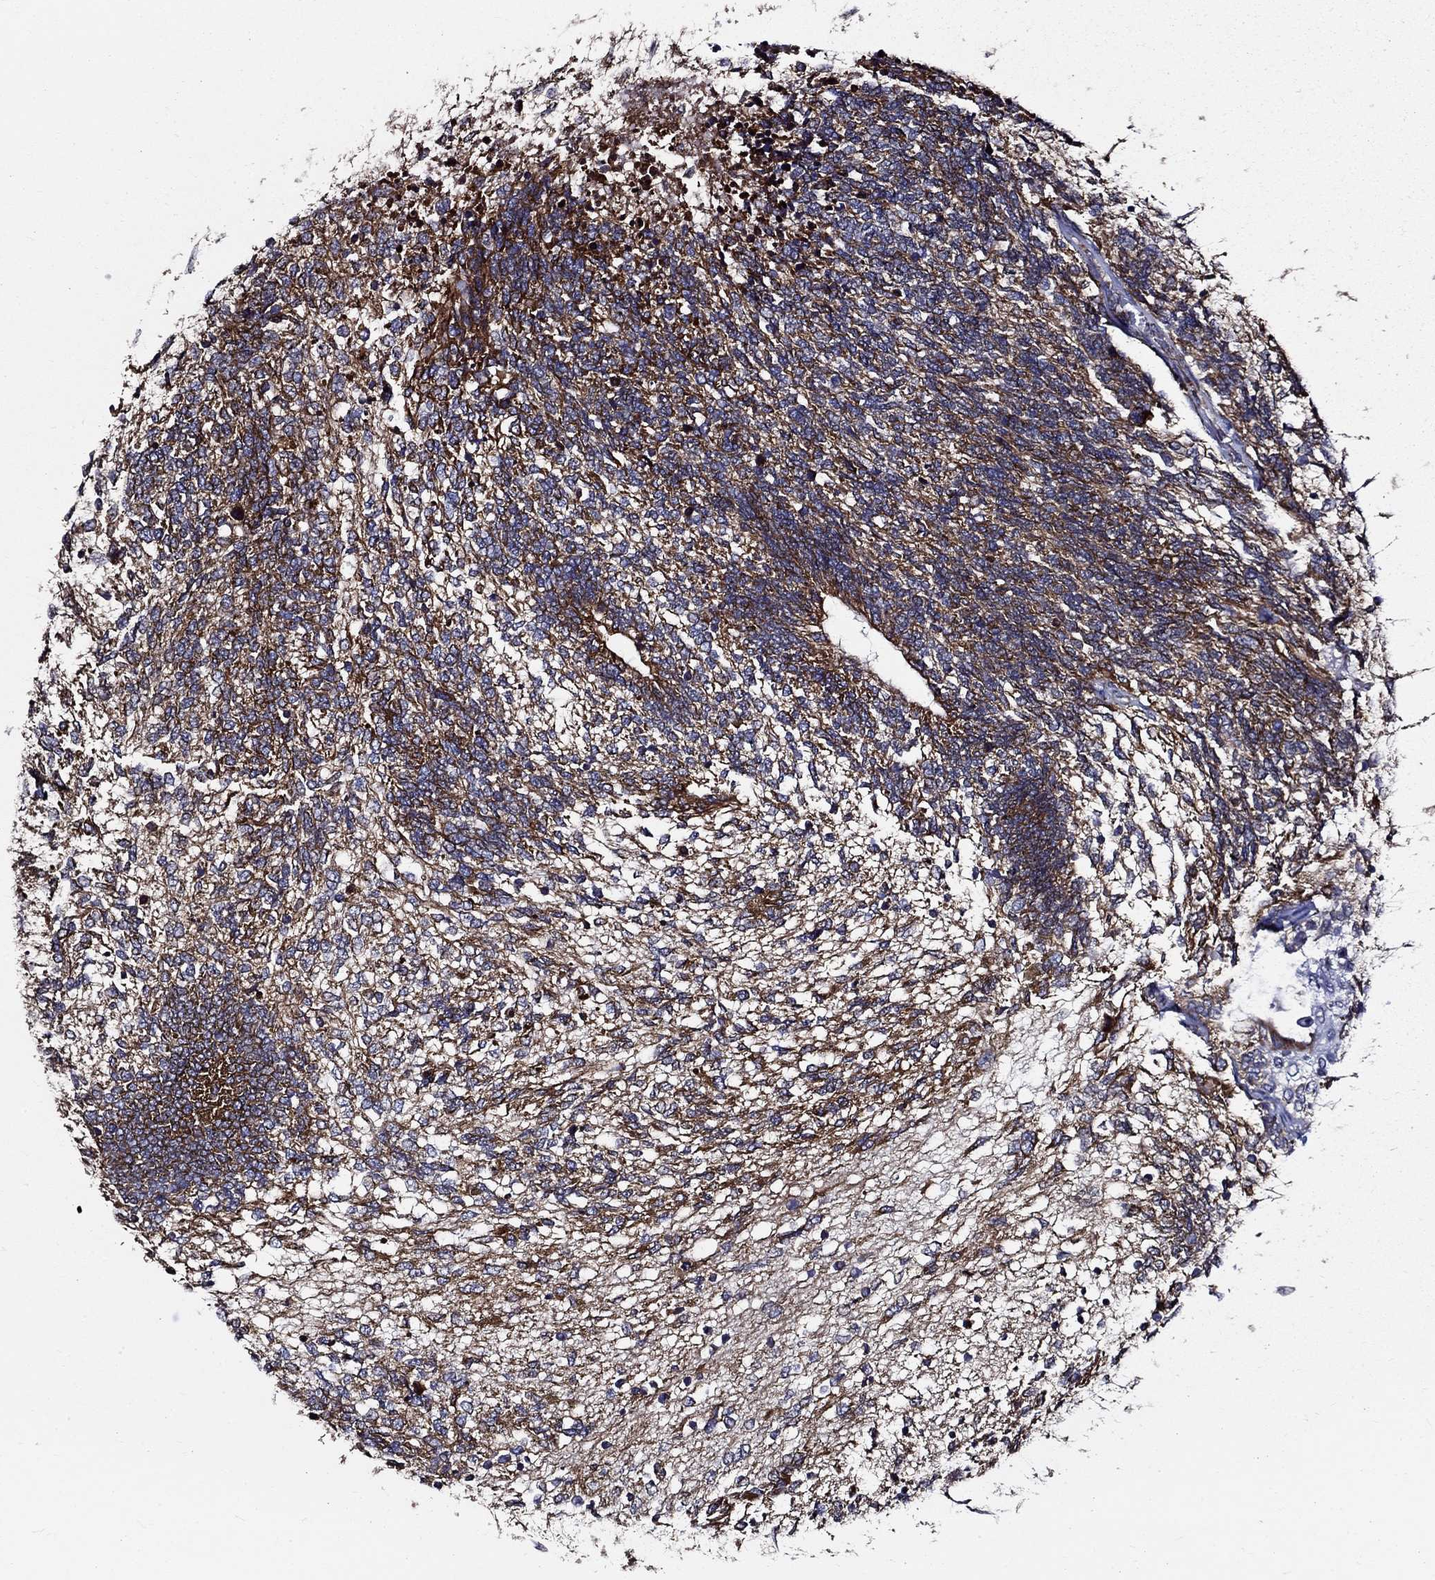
{"staining": {"intensity": "moderate", "quantity": ">75%", "location": "cytoplasmic/membranous"}, "tissue": "testis cancer", "cell_type": "Tumor cells", "image_type": "cancer", "snomed": [{"axis": "morphology", "description": "Seminoma, NOS"}, {"axis": "morphology", "description": "Carcinoma, Embryonal, NOS"}, {"axis": "topography", "description": "Testis"}], "caption": "This histopathology image displays embryonal carcinoma (testis) stained with immunohistochemistry (IHC) to label a protein in brown. The cytoplasmic/membranous of tumor cells show moderate positivity for the protein. Nuclei are counter-stained blue.", "gene": "PRDX4", "patient": {"sex": "male", "age": 41}}